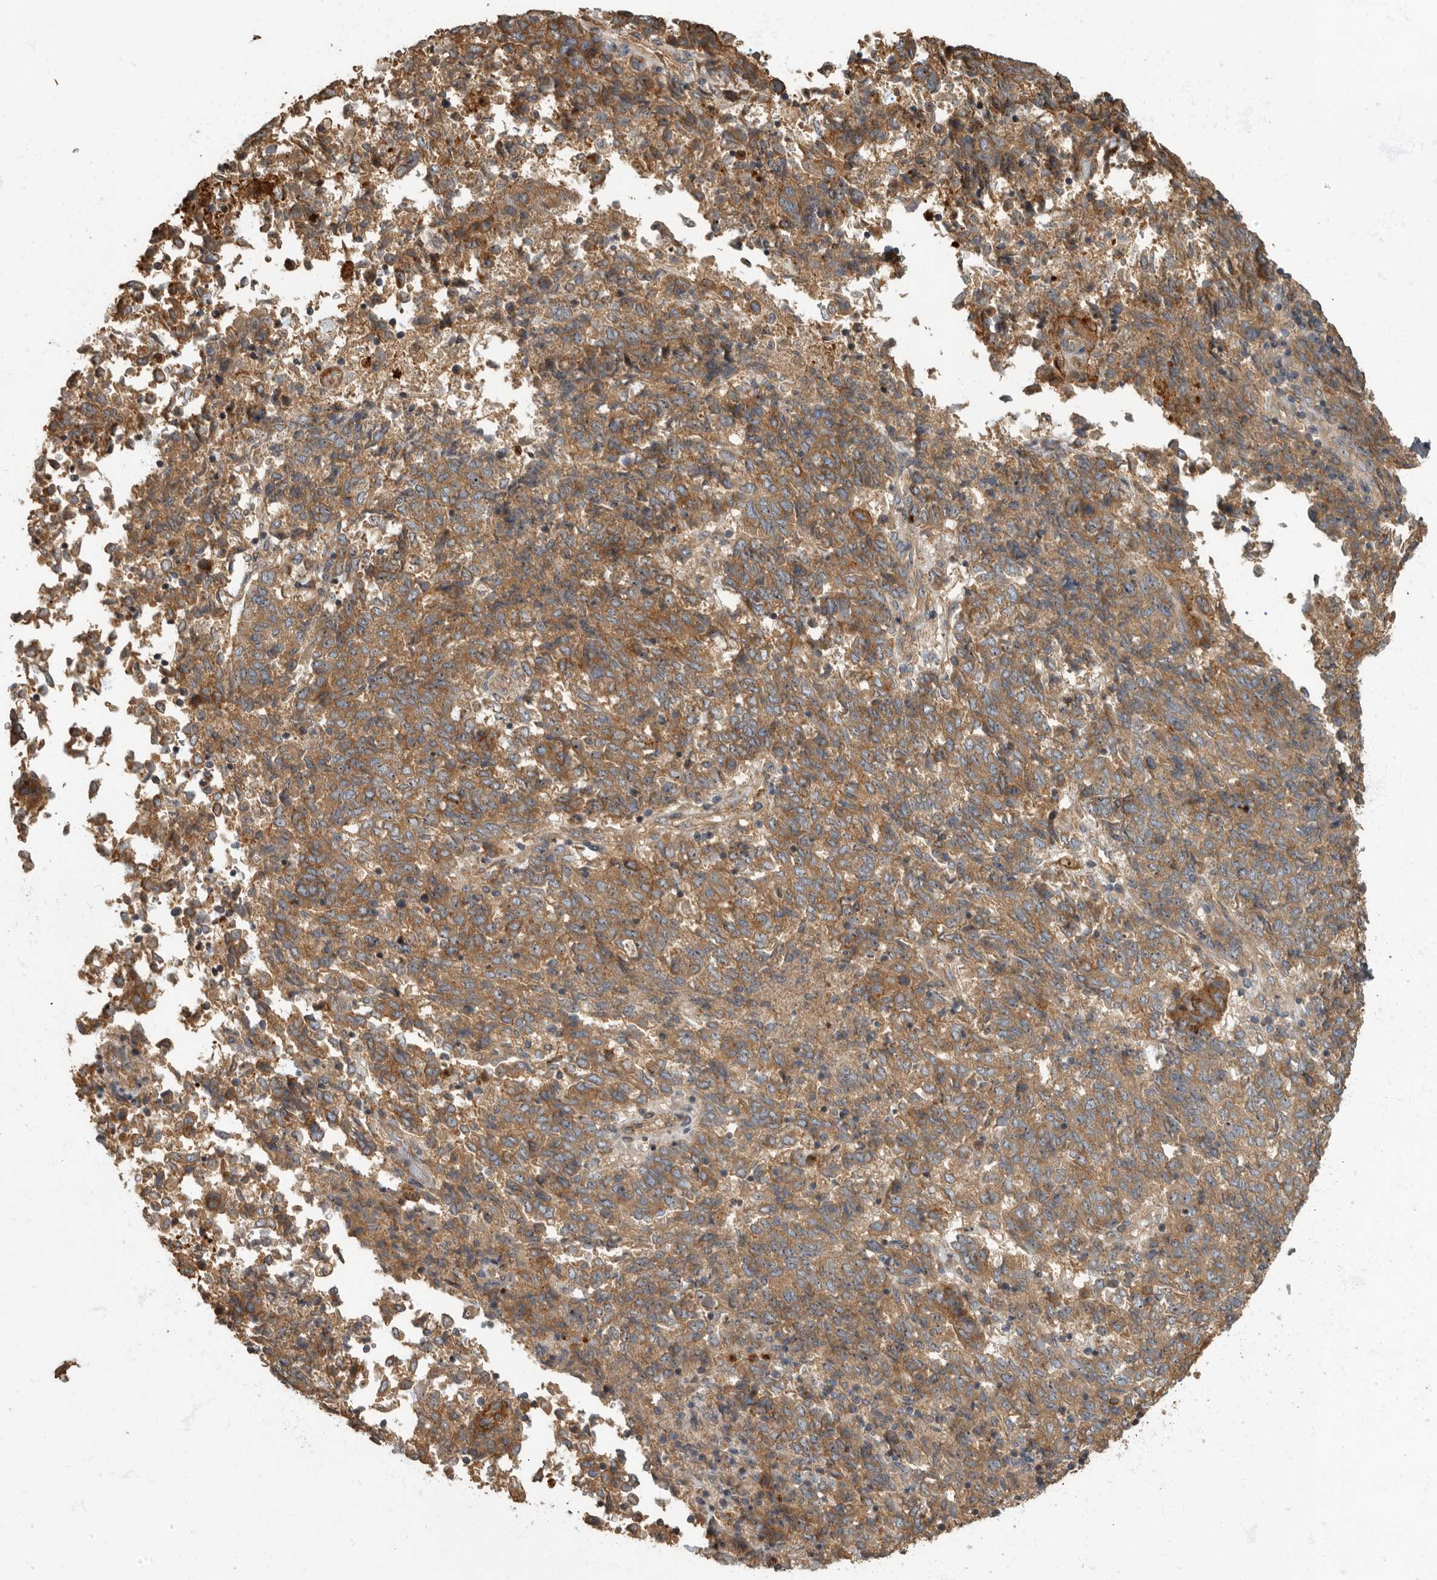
{"staining": {"intensity": "moderate", "quantity": ">75%", "location": "cytoplasmic/membranous"}, "tissue": "endometrial cancer", "cell_type": "Tumor cells", "image_type": "cancer", "snomed": [{"axis": "morphology", "description": "Adenocarcinoma, NOS"}, {"axis": "topography", "description": "Endometrium"}], "caption": "Immunohistochemical staining of human endometrial cancer (adenocarcinoma) shows medium levels of moderate cytoplasmic/membranous protein positivity in about >75% of tumor cells.", "gene": "DAAM1", "patient": {"sex": "female", "age": 80}}